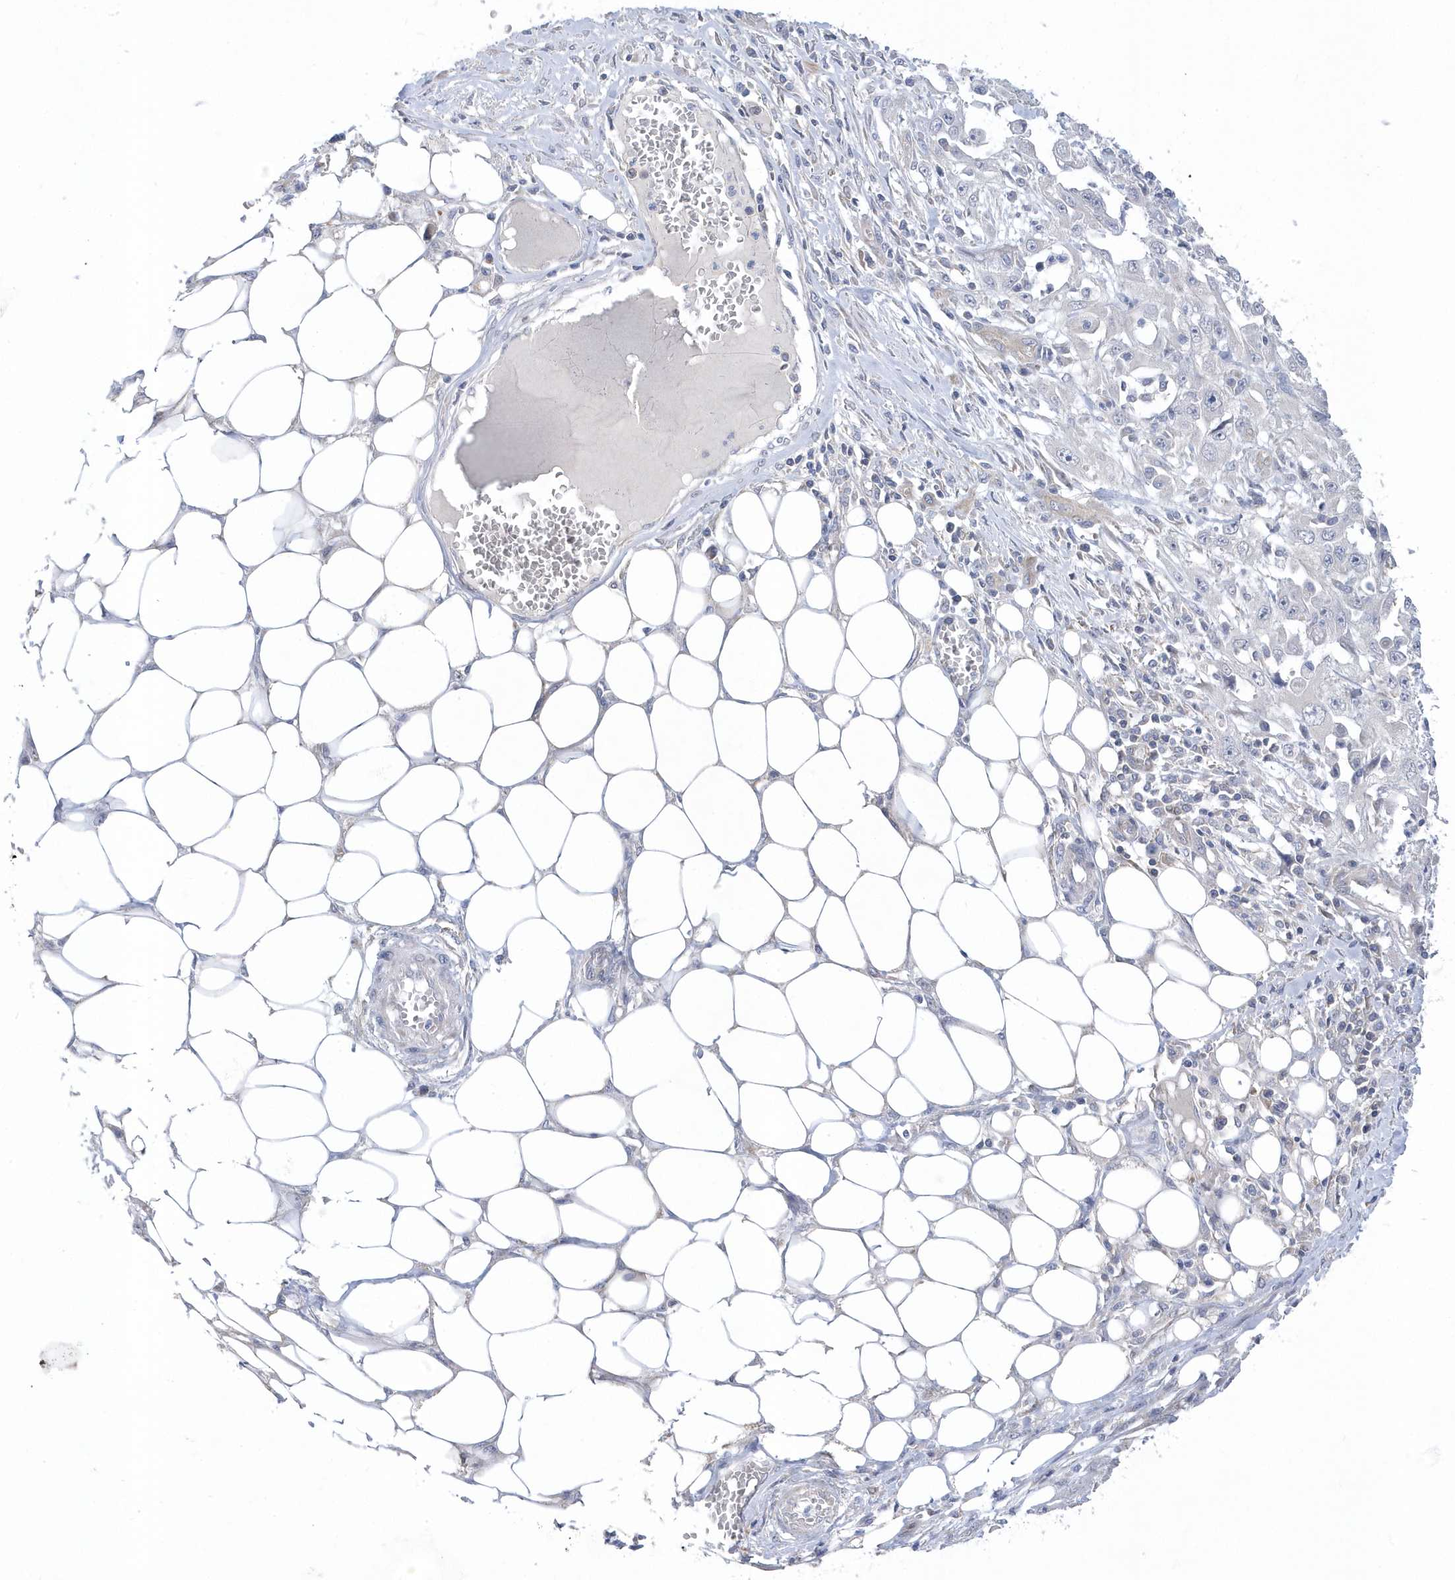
{"staining": {"intensity": "negative", "quantity": "none", "location": "none"}, "tissue": "skin cancer", "cell_type": "Tumor cells", "image_type": "cancer", "snomed": [{"axis": "morphology", "description": "Squamous cell carcinoma, NOS"}, {"axis": "morphology", "description": "Squamous cell carcinoma, metastatic, NOS"}, {"axis": "topography", "description": "Skin"}, {"axis": "topography", "description": "Lymph node"}], "caption": "The histopathology image reveals no significant positivity in tumor cells of metastatic squamous cell carcinoma (skin).", "gene": "ANAPC1", "patient": {"sex": "male", "age": 75}}